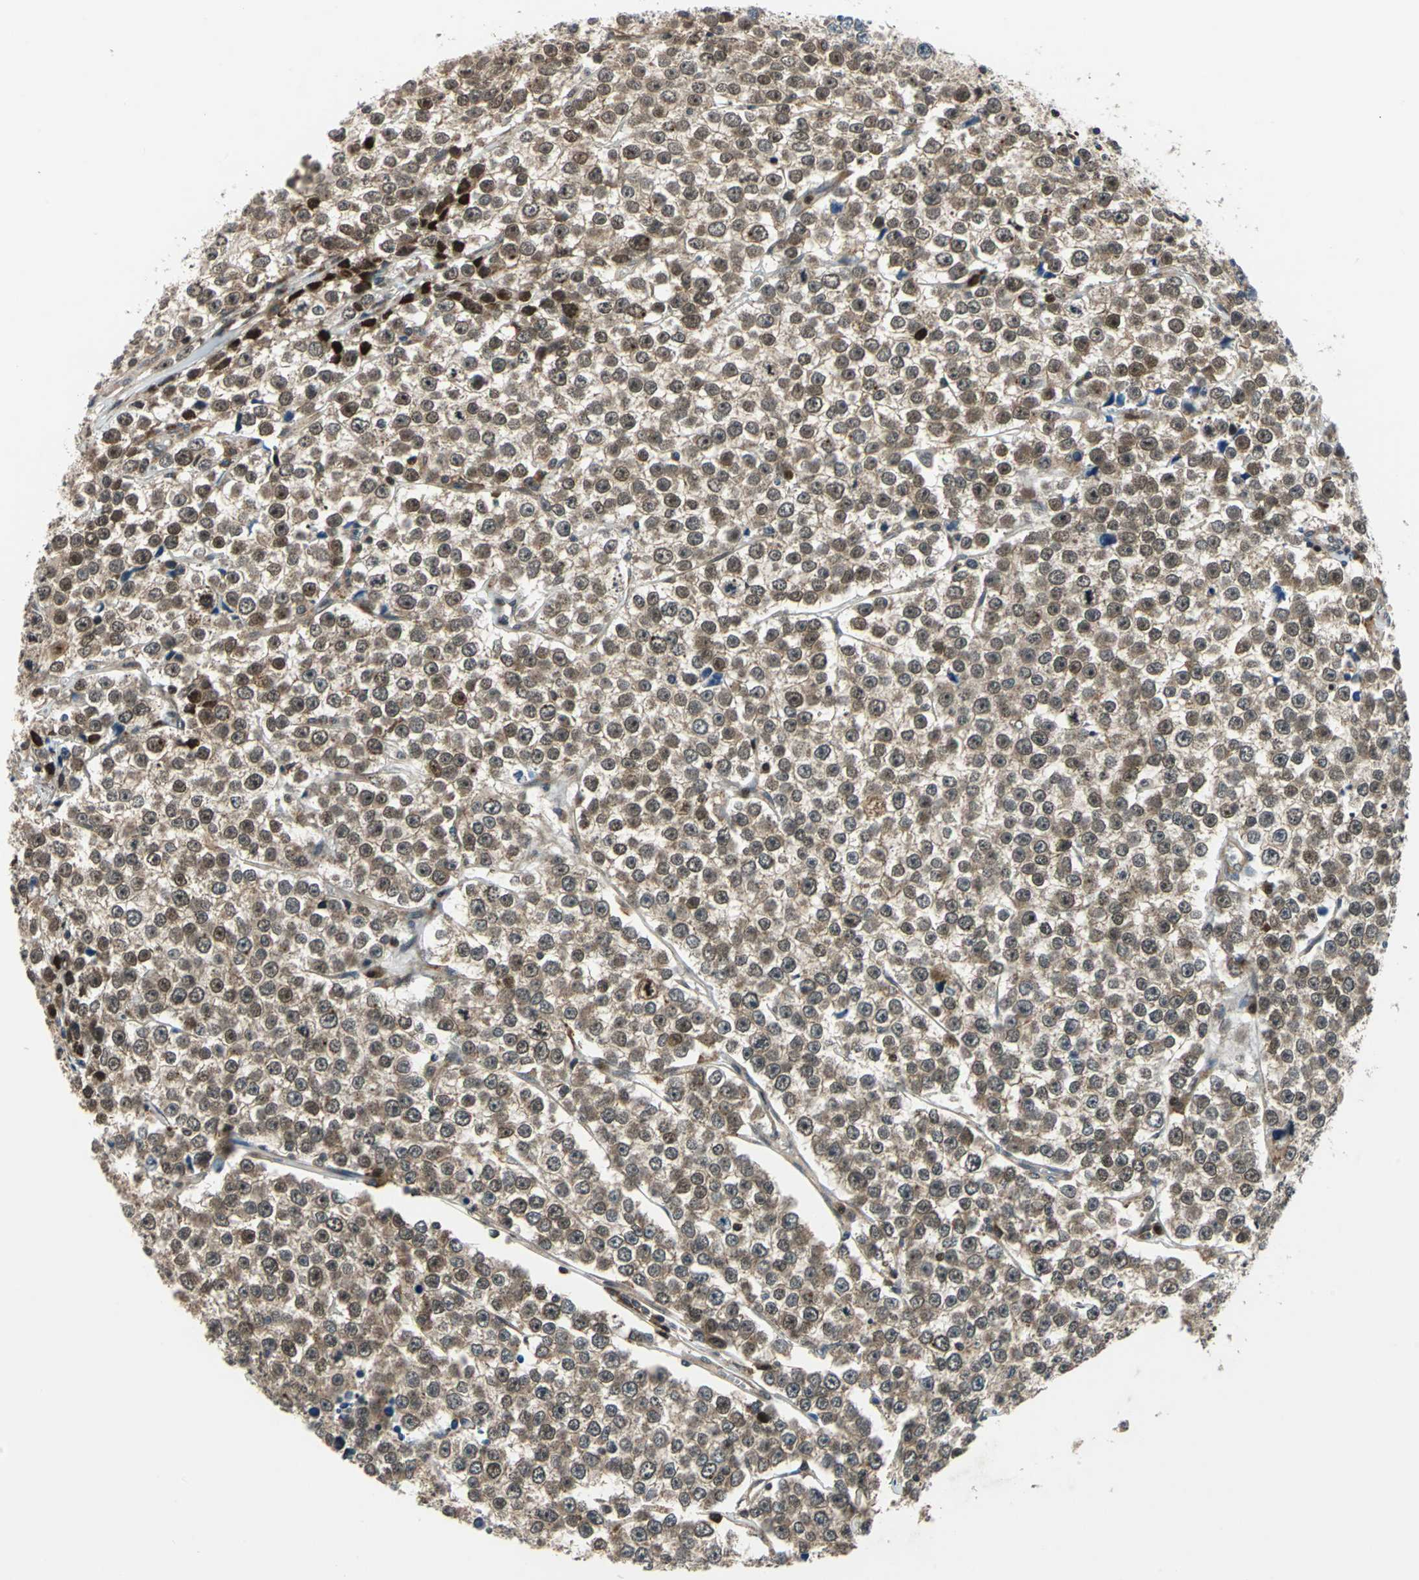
{"staining": {"intensity": "moderate", "quantity": ">75%", "location": "cytoplasmic/membranous,nuclear"}, "tissue": "testis cancer", "cell_type": "Tumor cells", "image_type": "cancer", "snomed": [{"axis": "morphology", "description": "Seminoma, NOS"}, {"axis": "morphology", "description": "Carcinoma, Embryonal, NOS"}, {"axis": "topography", "description": "Testis"}], "caption": "Immunohistochemical staining of human testis cancer exhibits moderate cytoplasmic/membranous and nuclear protein positivity in approximately >75% of tumor cells. (Stains: DAB in brown, nuclei in blue, Microscopy: brightfield microscopy at high magnification).", "gene": "AATF", "patient": {"sex": "male", "age": 52}}